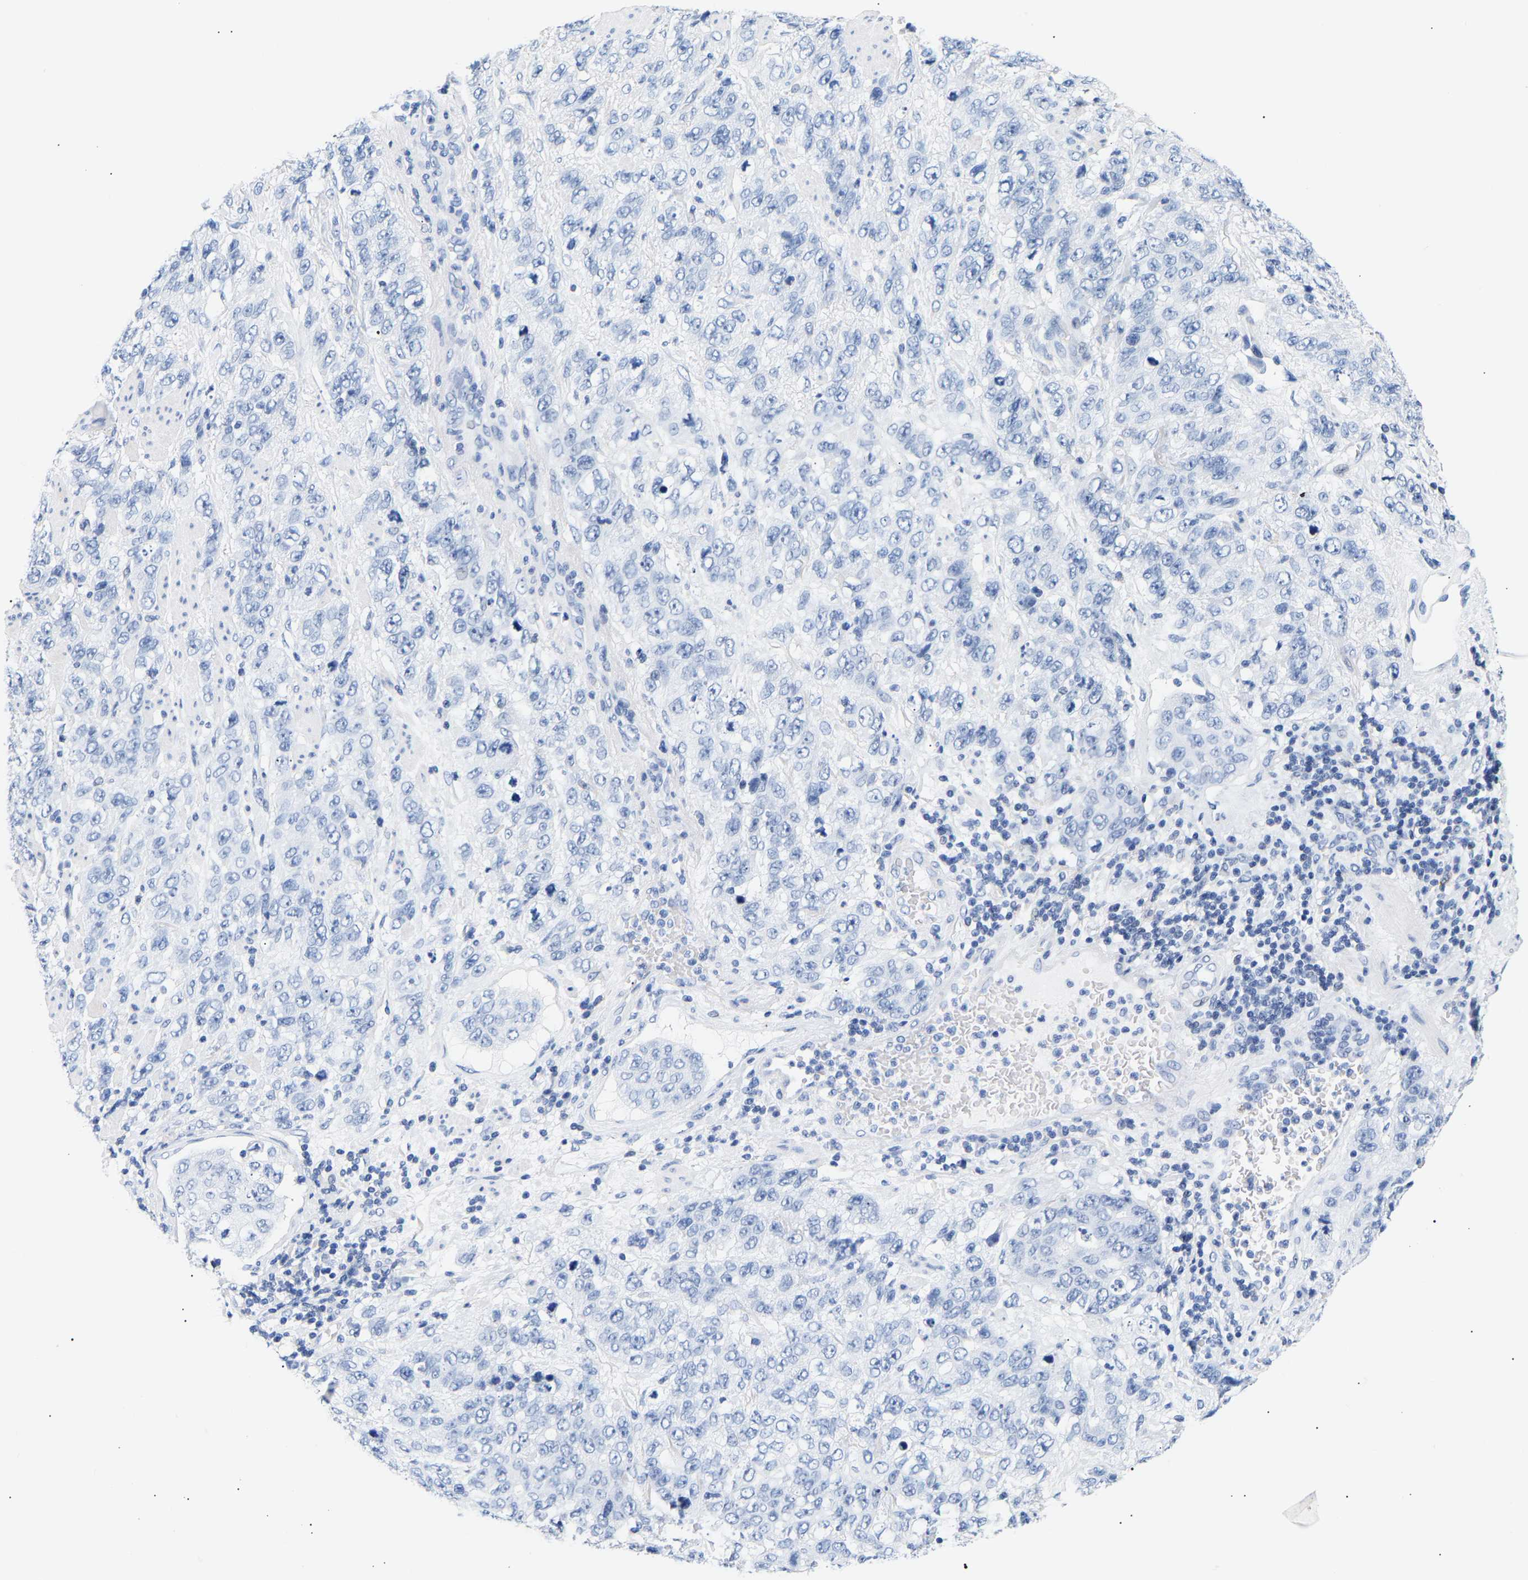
{"staining": {"intensity": "negative", "quantity": "none", "location": "none"}, "tissue": "stomach cancer", "cell_type": "Tumor cells", "image_type": "cancer", "snomed": [{"axis": "morphology", "description": "Adenocarcinoma, NOS"}, {"axis": "topography", "description": "Stomach"}], "caption": "An image of adenocarcinoma (stomach) stained for a protein reveals no brown staining in tumor cells.", "gene": "SPINK2", "patient": {"sex": "male", "age": 48}}